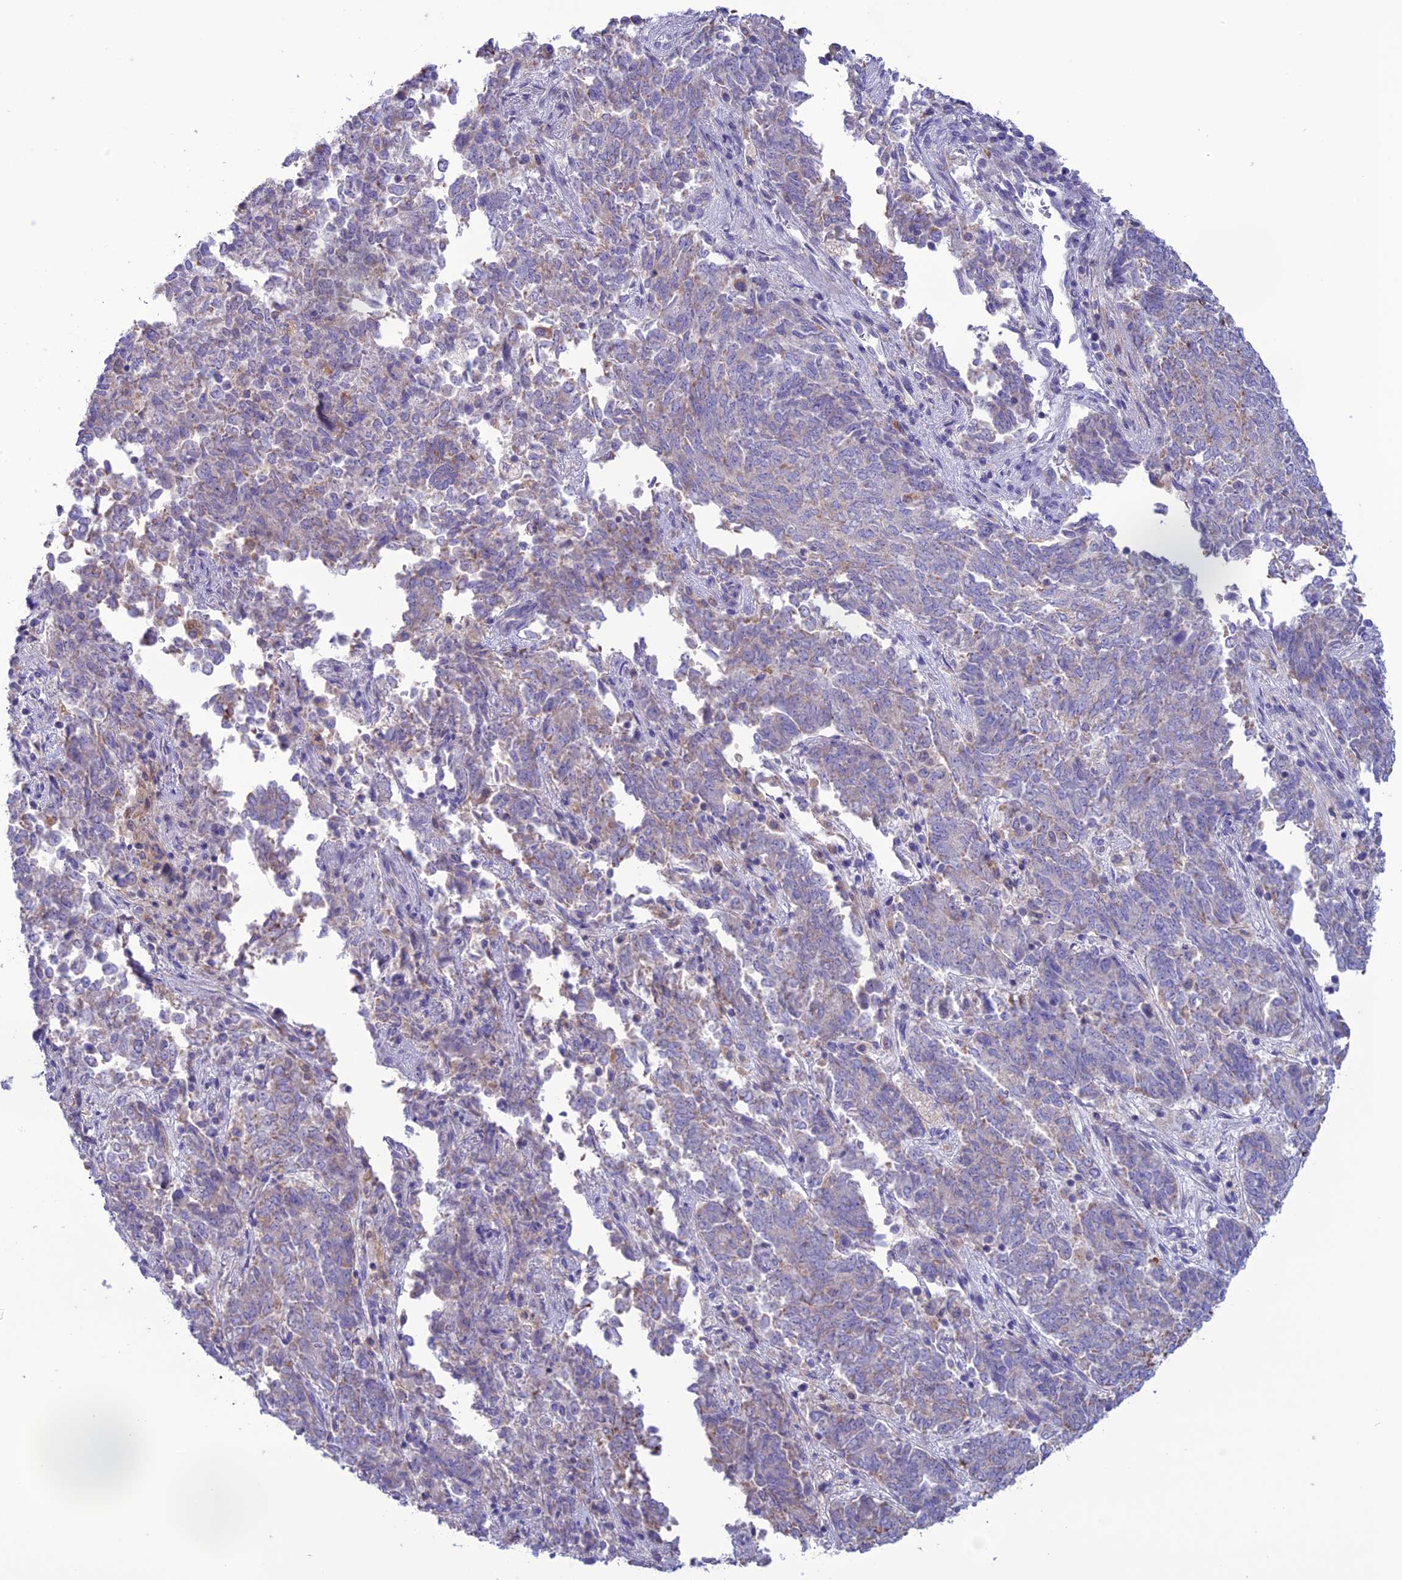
{"staining": {"intensity": "weak", "quantity": "<25%", "location": "cytoplasmic/membranous"}, "tissue": "endometrial cancer", "cell_type": "Tumor cells", "image_type": "cancer", "snomed": [{"axis": "morphology", "description": "Adenocarcinoma, NOS"}, {"axis": "topography", "description": "Endometrium"}], "caption": "Immunohistochemistry of human adenocarcinoma (endometrial) displays no expression in tumor cells.", "gene": "CLCN7", "patient": {"sex": "female", "age": 80}}